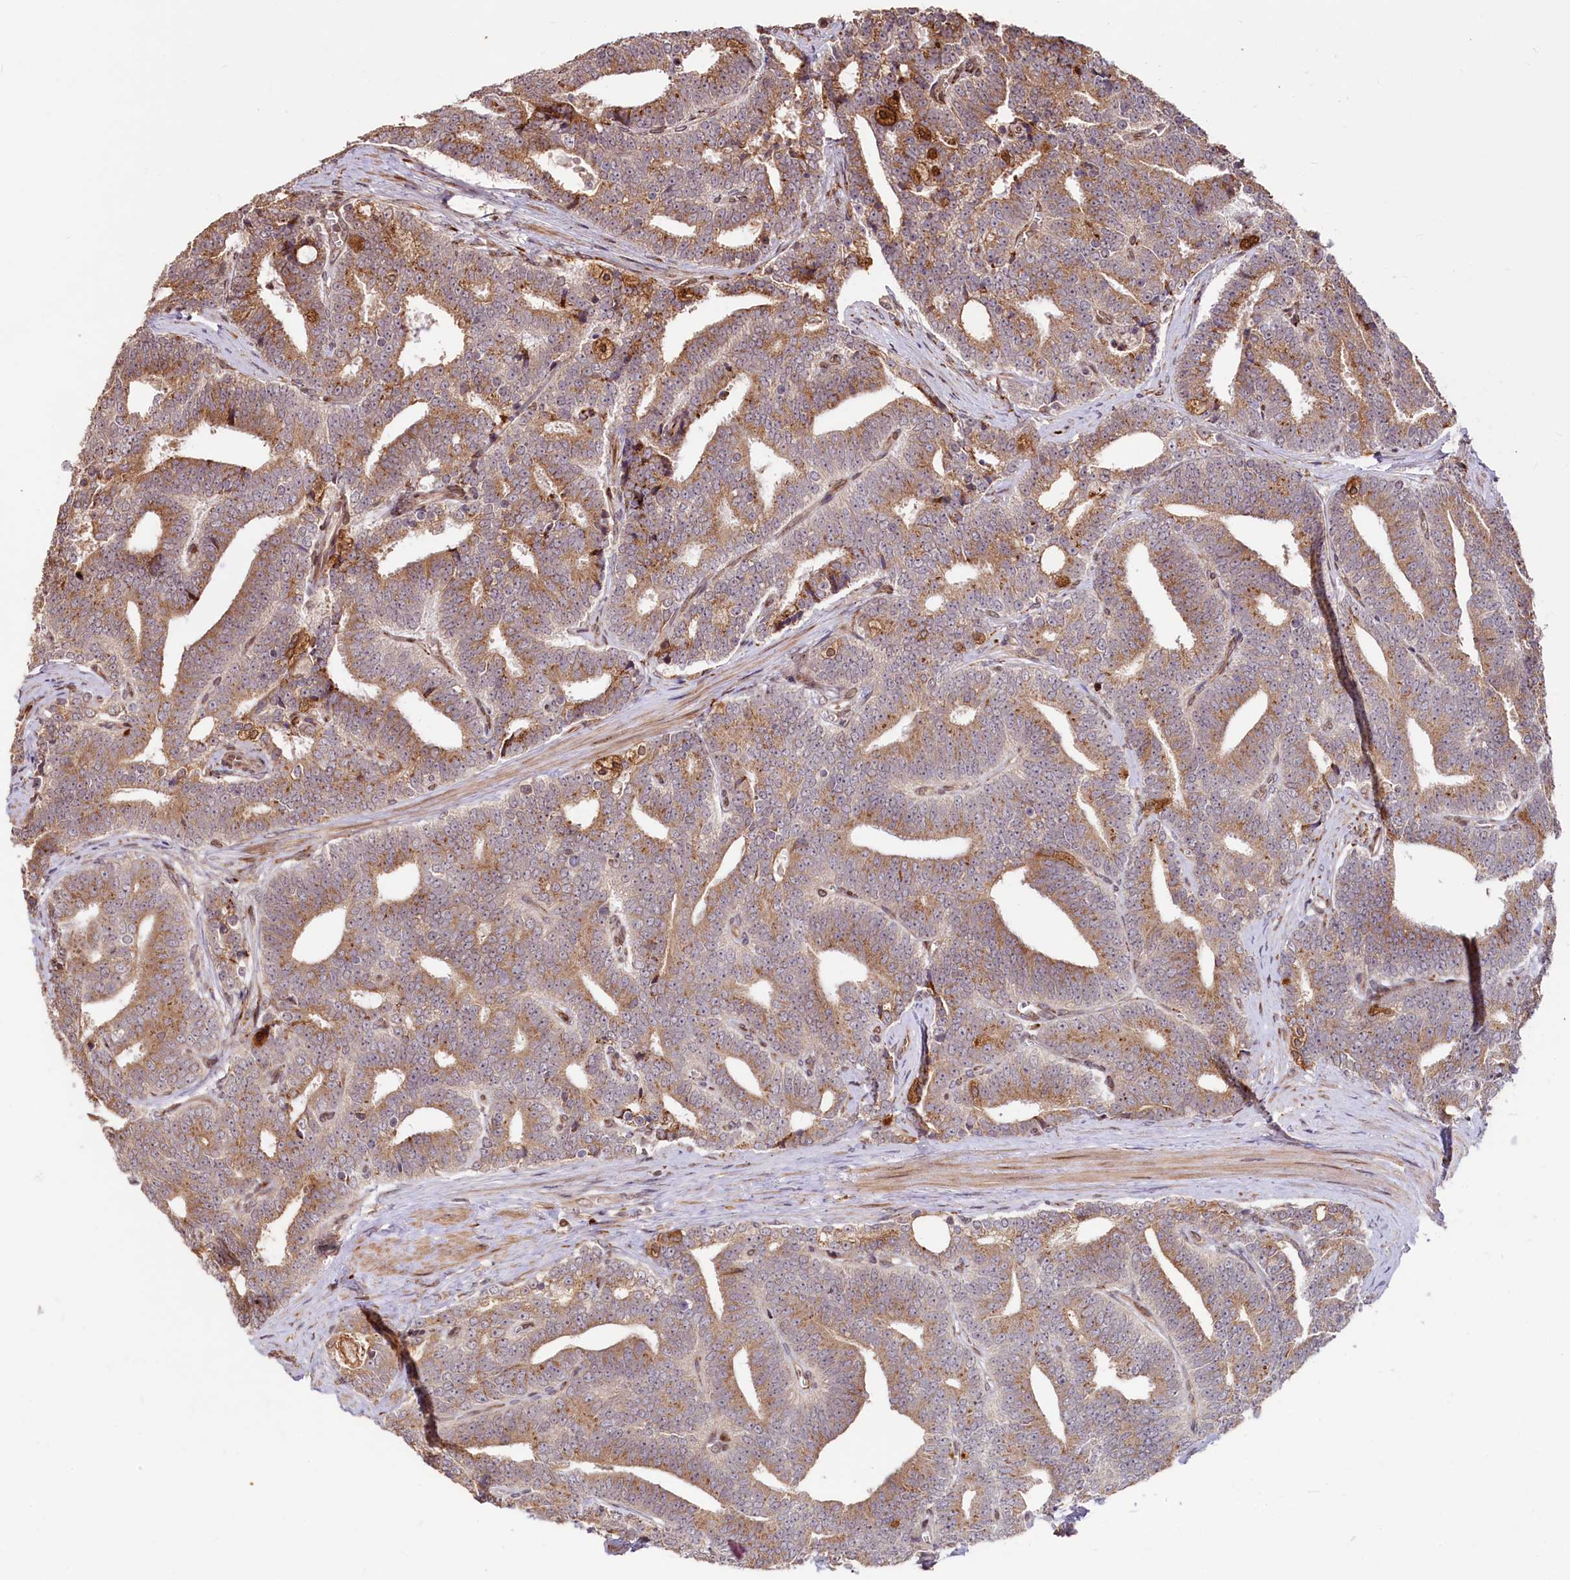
{"staining": {"intensity": "moderate", "quantity": "25%-75%", "location": "cytoplasmic/membranous"}, "tissue": "prostate cancer", "cell_type": "Tumor cells", "image_type": "cancer", "snomed": [{"axis": "morphology", "description": "Adenocarcinoma, High grade"}, {"axis": "topography", "description": "Prostate and seminal vesicle, NOS"}], "caption": "Protein expression analysis of prostate high-grade adenocarcinoma reveals moderate cytoplasmic/membranous positivity in approximately 25%-75% of tumor cells. Using DAB (3,3'-diaminobenzidine) (brown) and hematoxylin (blue) stains, captured at high magnification using brightfield microscopy.", "gene": "C5orf15", "patient": {"sex": "male", "age": 67}}